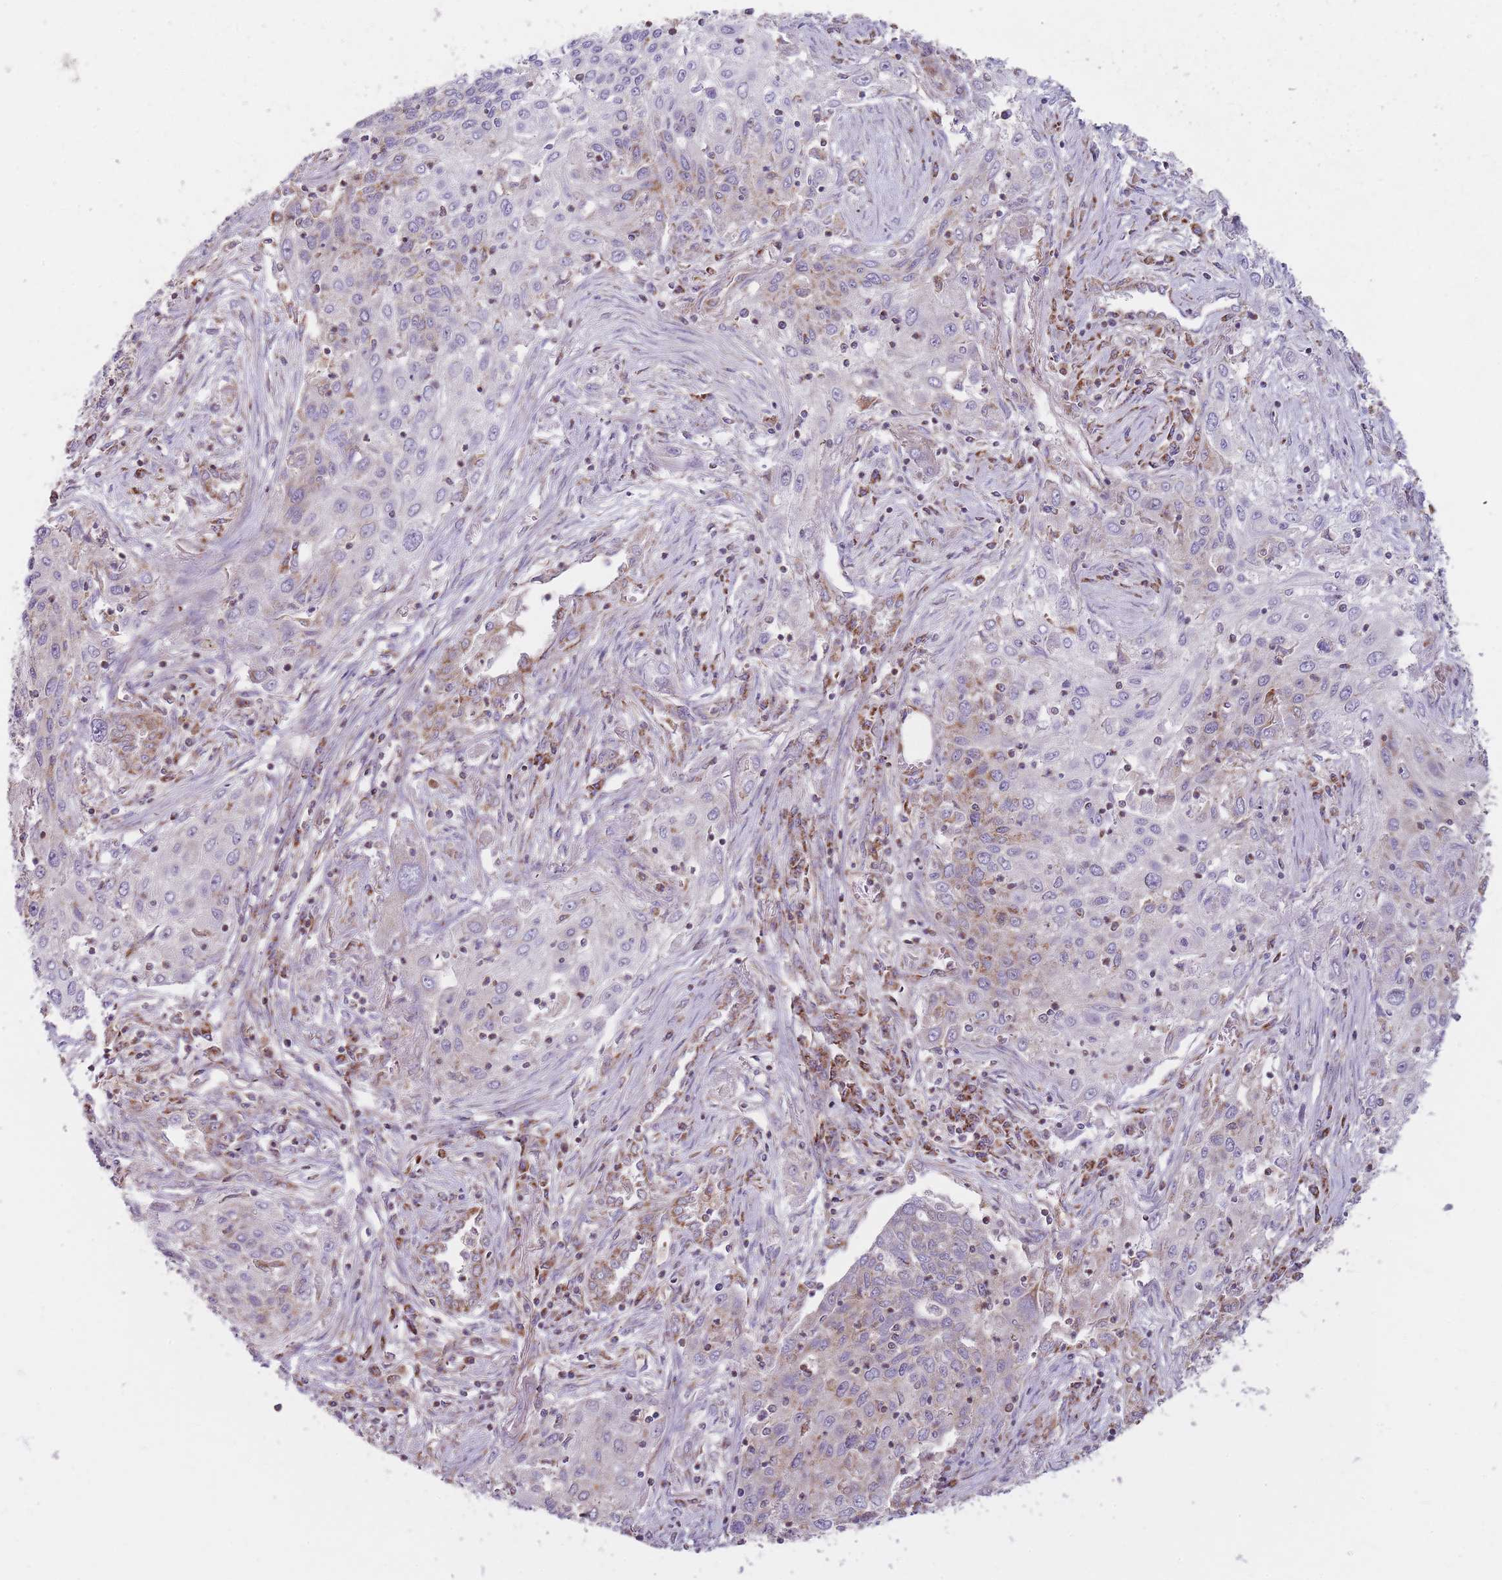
{"staining": {"intensity": "weak", "quantity": "<25%", "location": "cytoplasmic/membranous"}, "tissue": "lung cancer", "cell_type": "Tumor cells", "image_type": "cancer", "snomed": [{"axis": "morphology", "description": "Squamous cell carcinoma, NOS"}, {"axis": "topography", "description": "Lung"}], "caption": "IHC micrograph of neoplastic tissue: human lung cancer (squamous cell carcinoma) stained with DAB (3,3'-diaminobenzidine) exhibits no significant protein positivity in tumor cells.", "gene": "NDUFA9", "patient": {"sex": "female", "age": 69}}